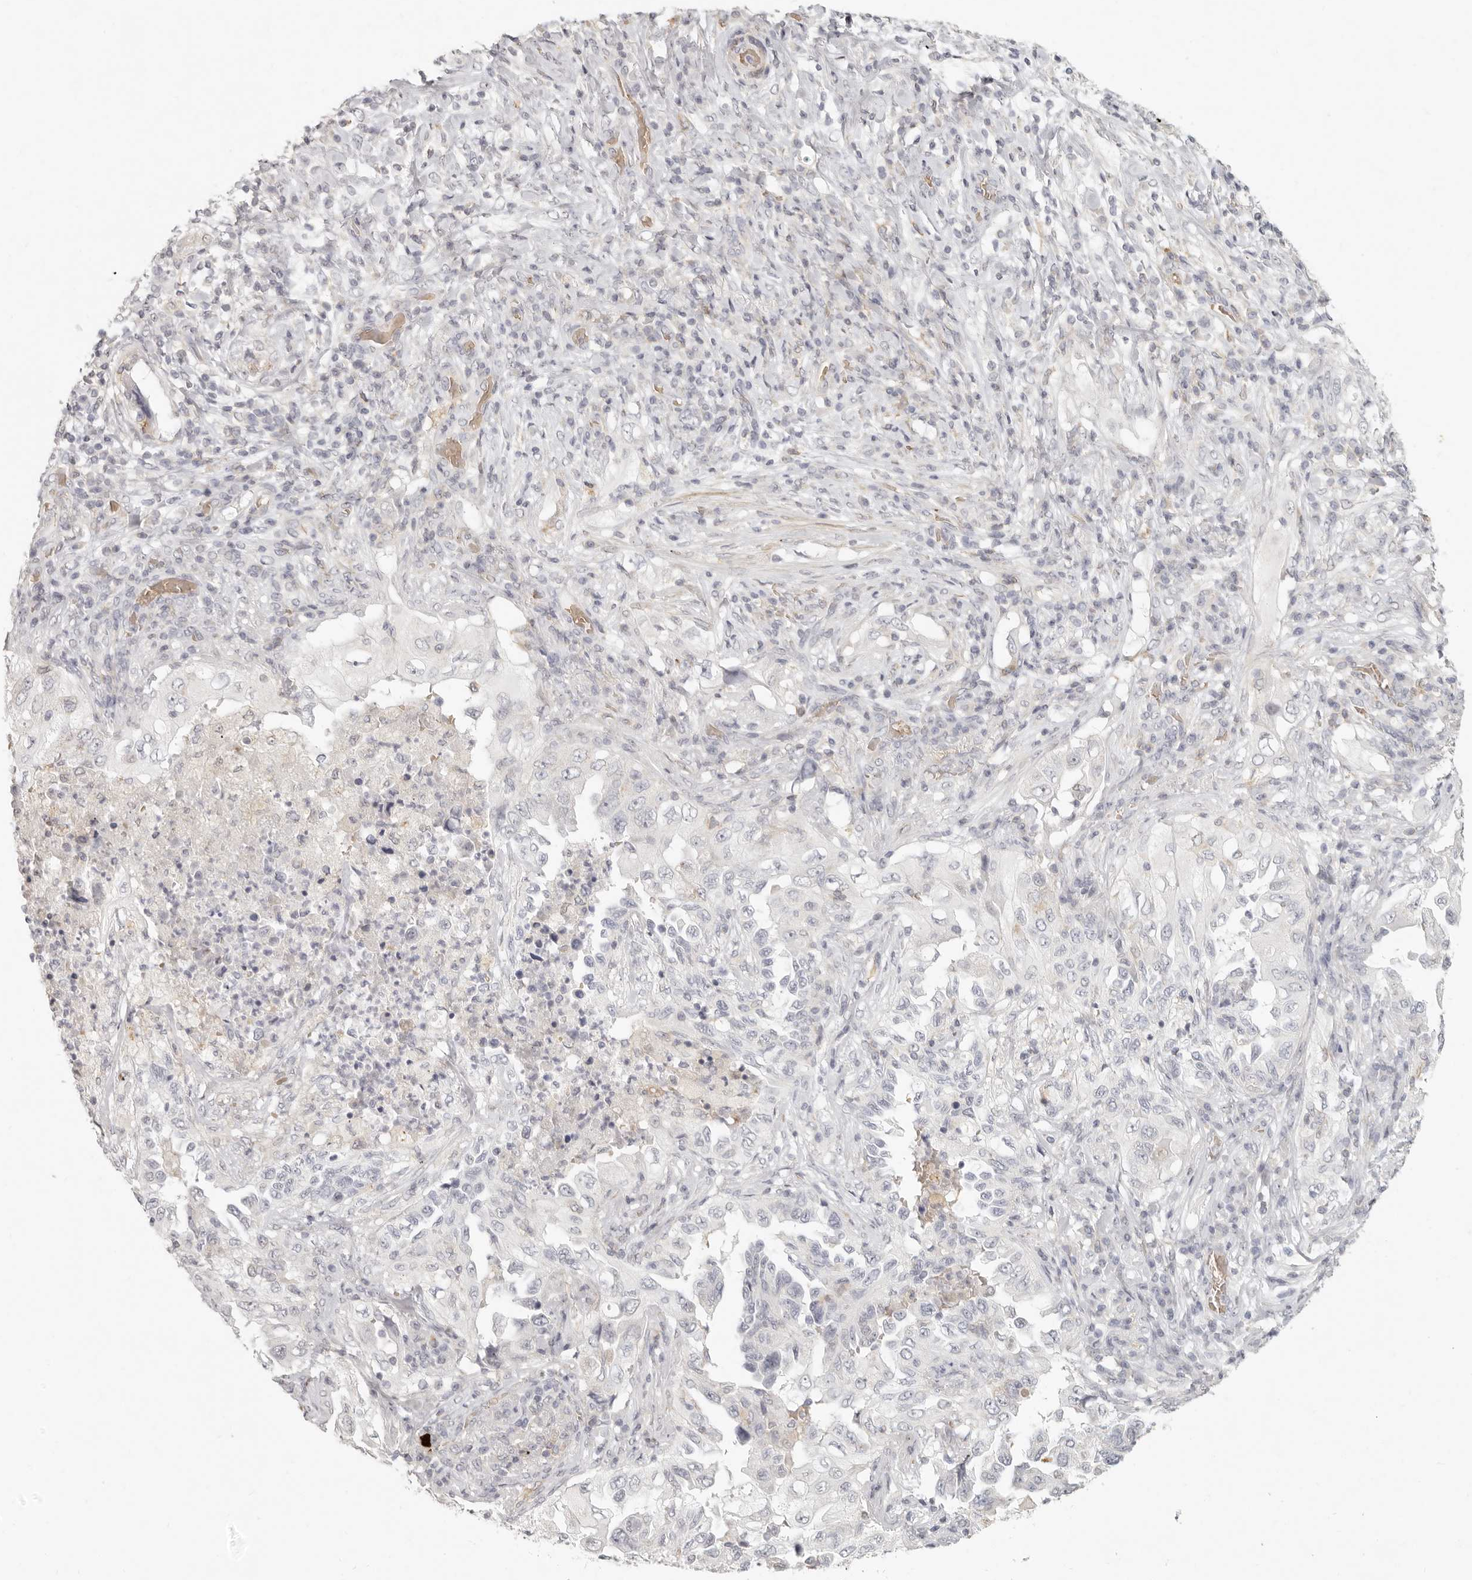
{"staining": {"intensity": "negative", "quantity": "none", "location": "none"}, "tissue": "lung cancer", "cell_type": "Tumor cells", "image_type": "cancer", "snomed": [{"axis": "morphology", "description": "Adenocarcinoma, NOS"}, {"axis": "topography", "description": "Lung"}], "caption": "Immunohistochemistry histopathology image of lung cancer (adenocarcinoma) stained for a protein (brown), which displays no staining in tumor cells.", "gene": "NIBAN1", "patient": {"sex": "female", "age": 51}}